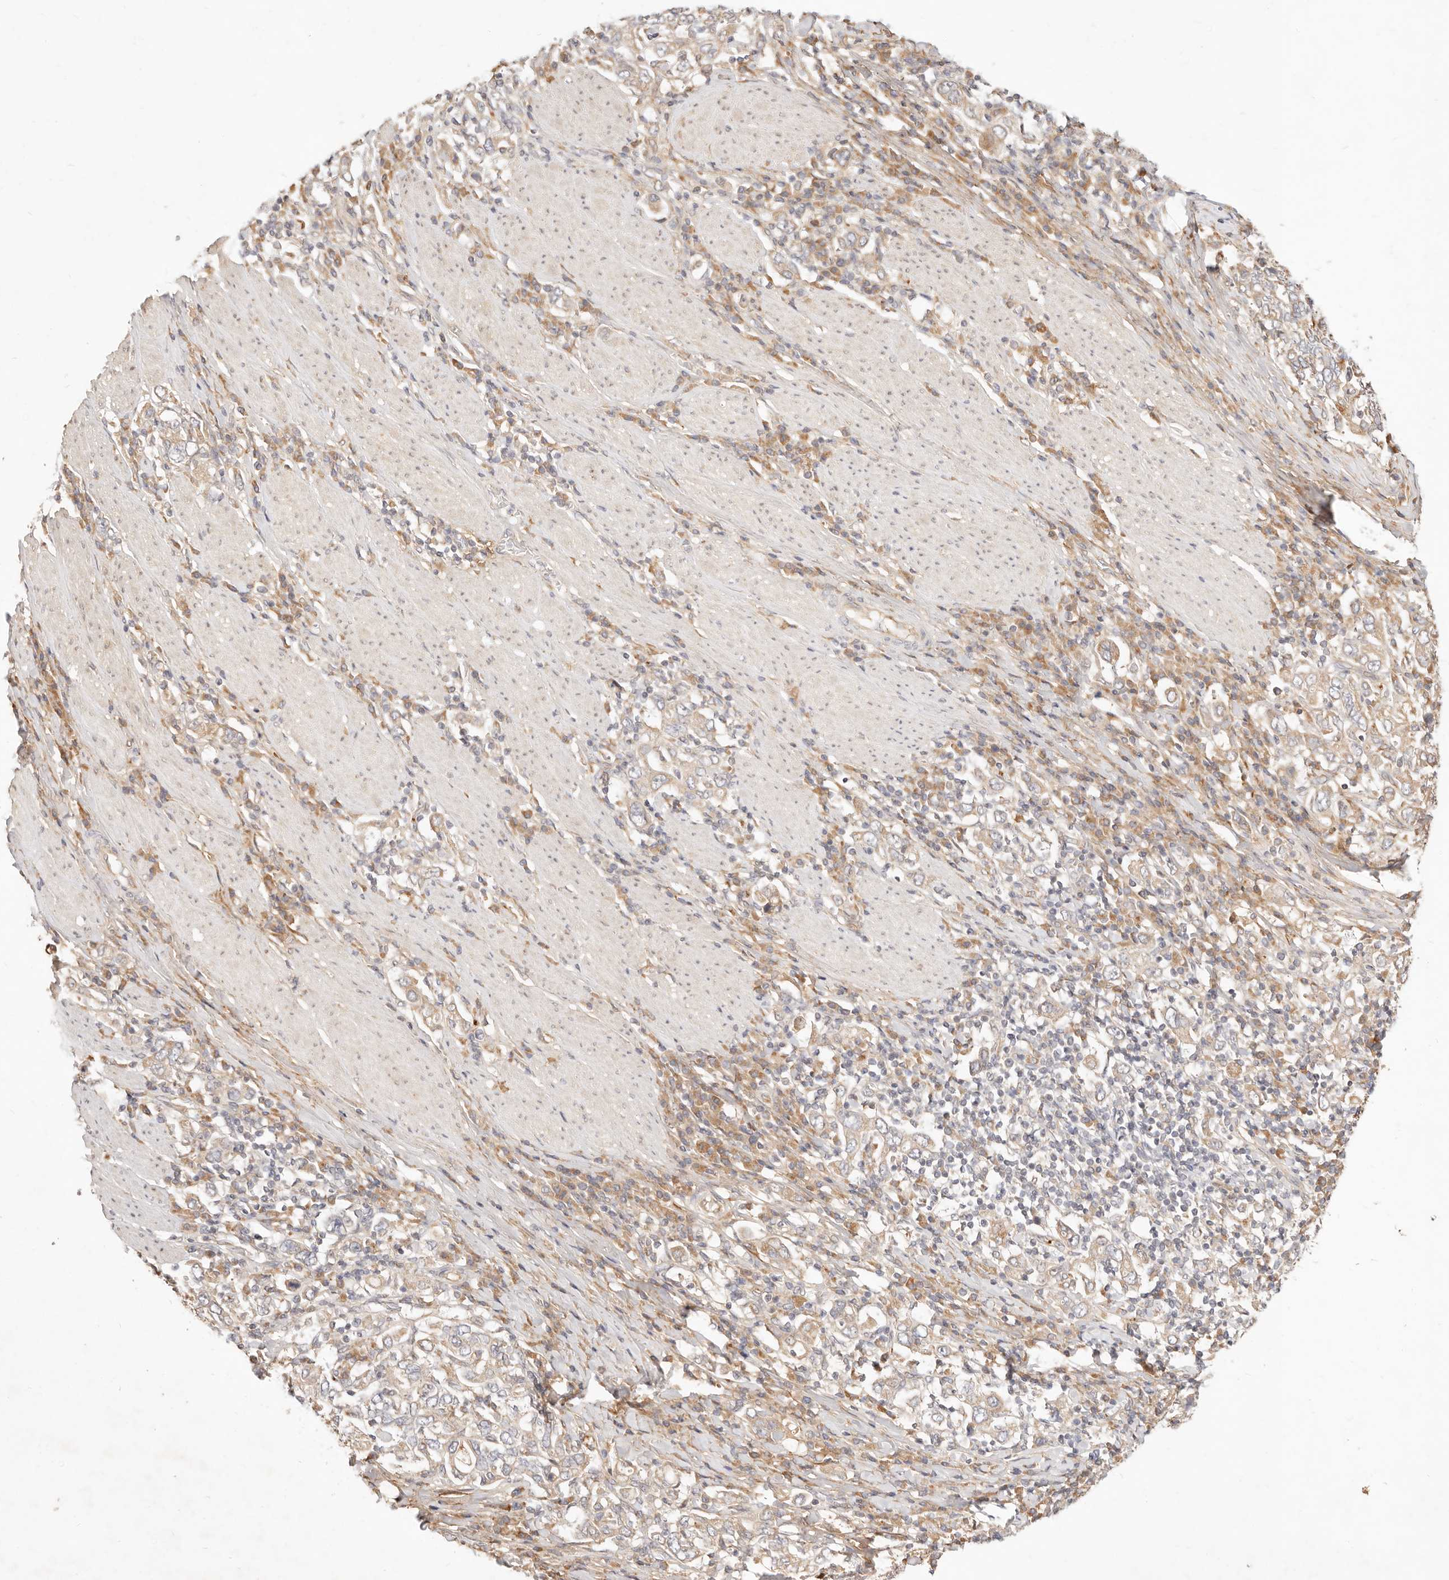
{"staining": {"intensity": "weak", "quantity": ">75%", "location": "cytoplasmic/membranous"}, "tissue": "stomach cancer", "cell_type": "Tumor cells", "image_type": "cancer", "snomed": [{"axis": "morphology", "description": "Adenocarcinoma, NOS"}, {"axis": "topography", "description": "Stomach, upper"}], "caption": "The histopathology image displays staining of stomach cancer (adenocarcinoma), revealing weak cytoplasmic/membranous protein staining (brown color) within tumor cells.", "gene": "UBXN10", "patient": {"sex": "male", "age": 62}}